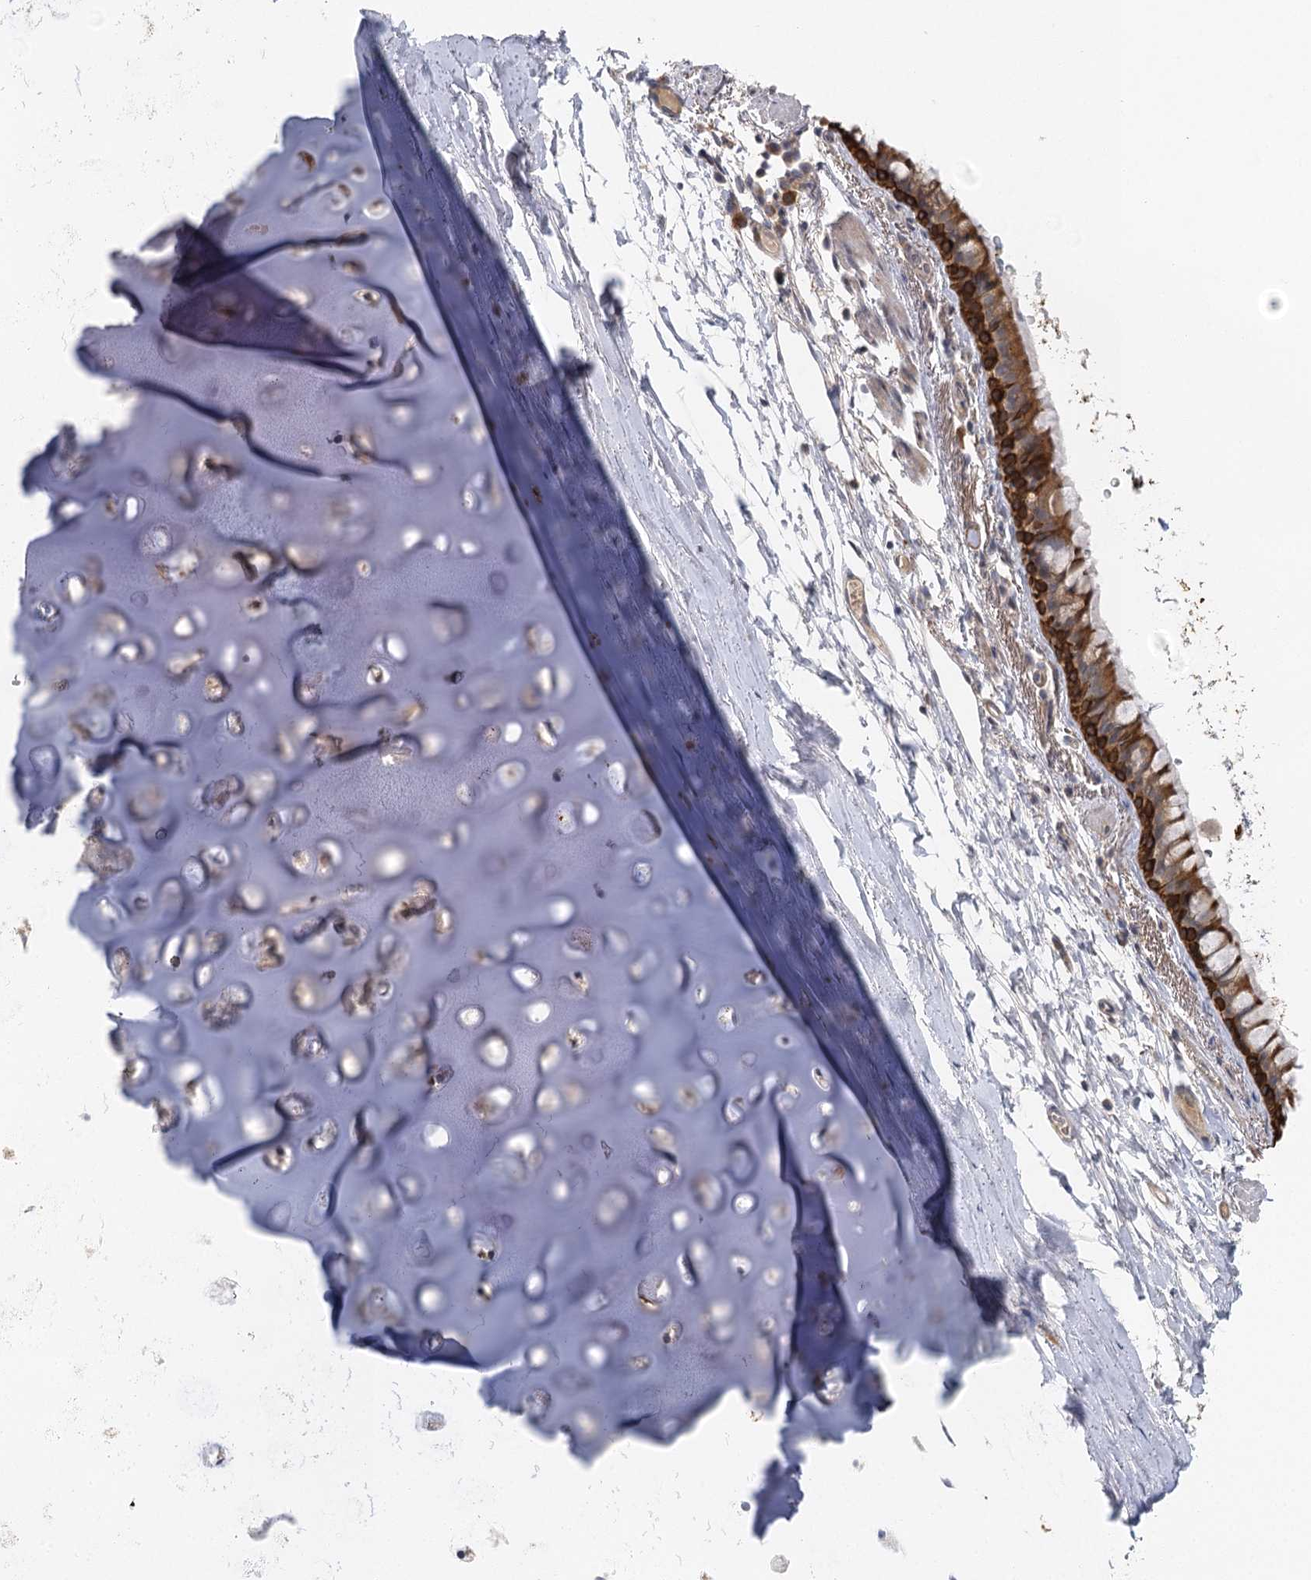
{"staining": {"intensity": "strong", "quantity": "25%-75%", "location": "cytoplasmic/membranous"}, "tissue": "bronchus", "cell_type": "Respiratory epithelial cells", "image_type": "normal", "snomed": [{"axis": "morphology", "description": "Normal tissue, NOS"}, {"axis": "topography", "description": "Cartilage tissue"}], "caption": "Immunohistochemical staining of unremarkable bronchus displays strong cytoplasmic/membranous protein positivity in about 25%-75% of respiratory epithelial cells.", "gene": "IL11RA", "patient": {"sex": "male", "age": 63}}